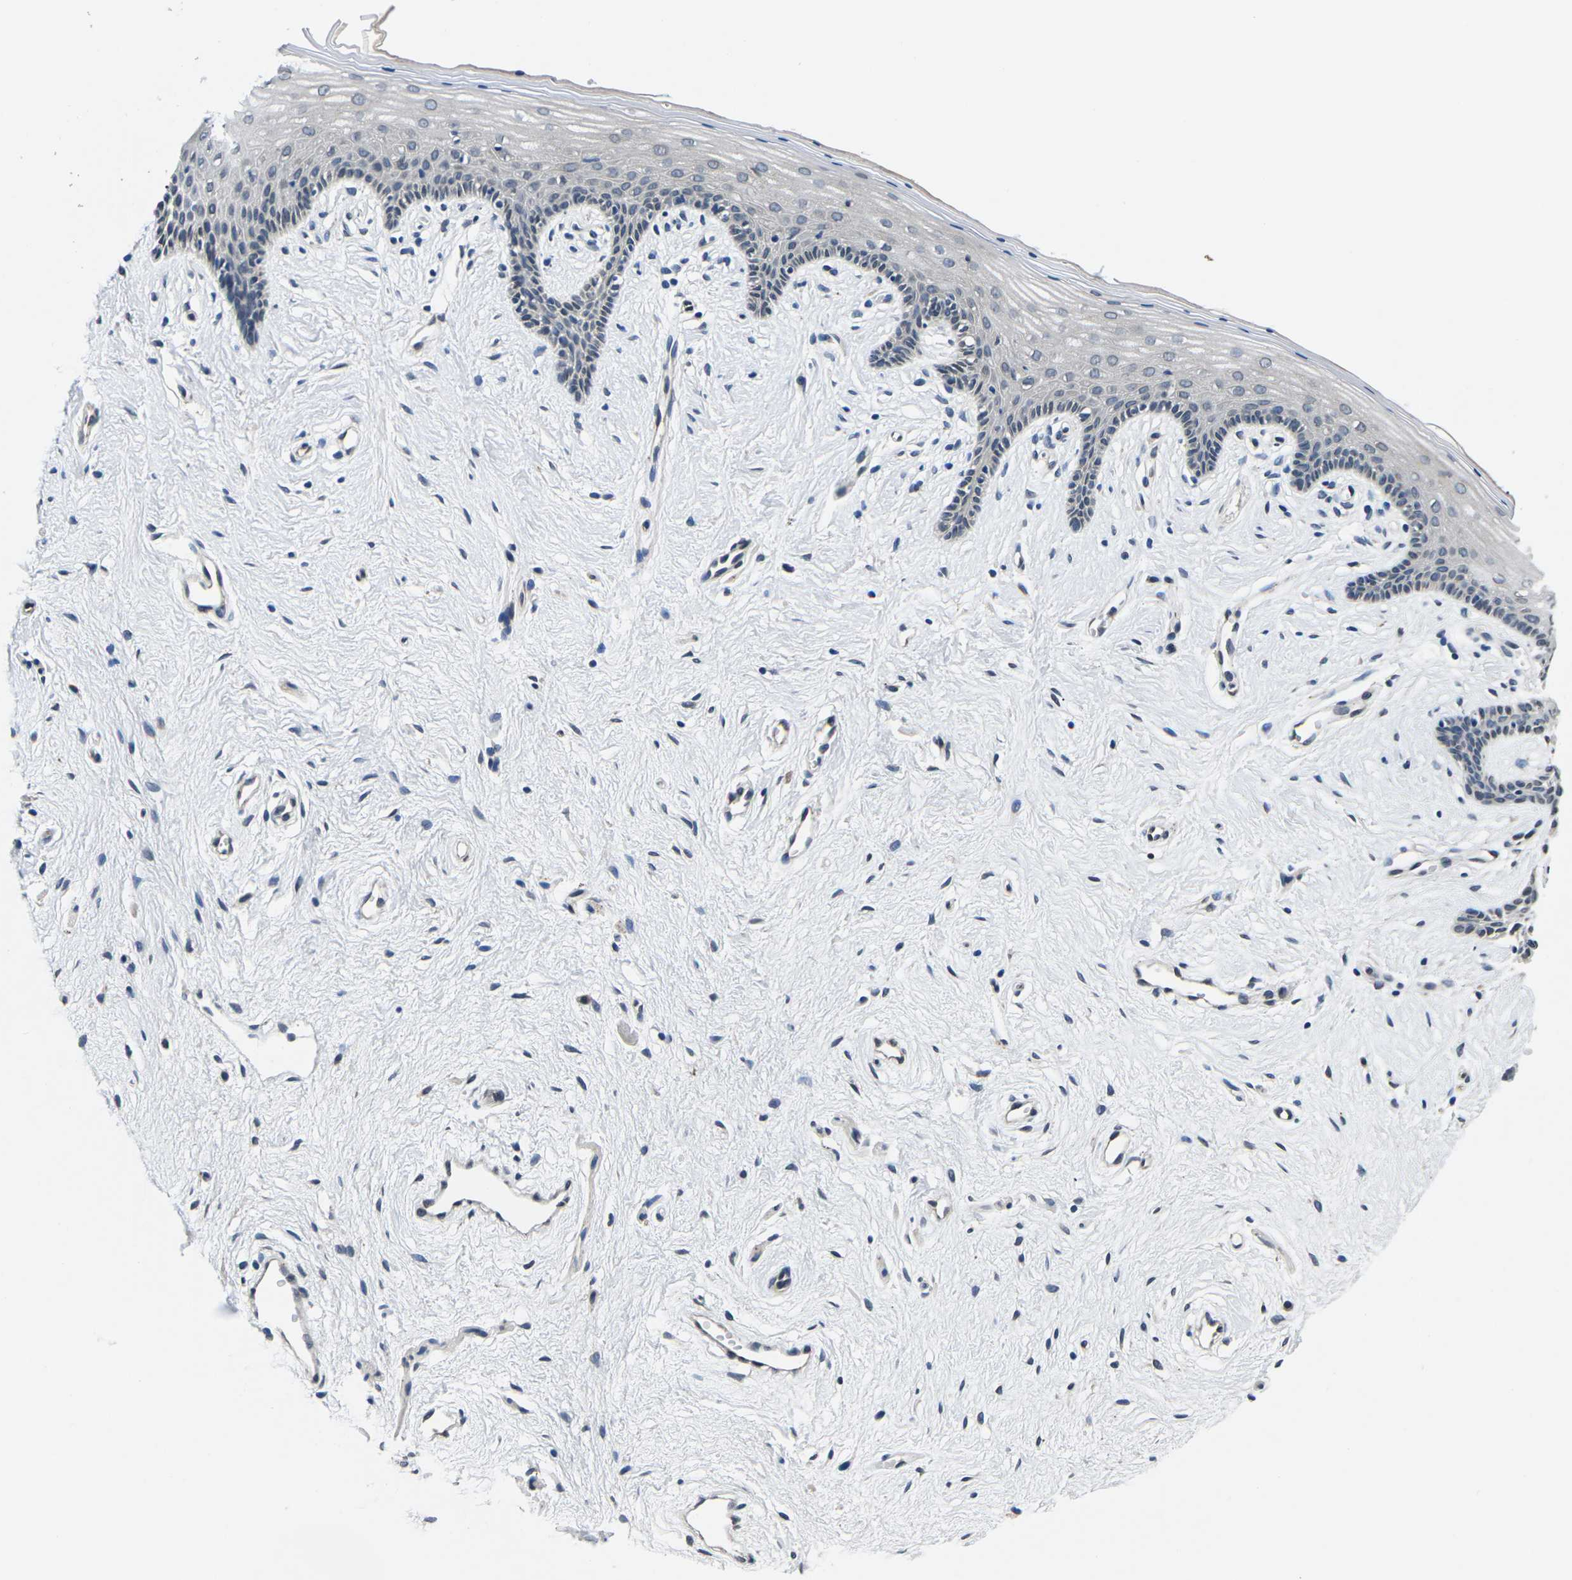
{"staining": {"intensity": "negative", "quantity": "none", "location": "none"}, "tissue": "vagina", "cell_type": "Squamous epithelial cells", "image_type": "normal", "snomed": [{"axis": "morphology", "description": "Normal tissue, NOS"}, {"axis": "topography", "description": "Vagina"}], "caption": "This histopathology image is of unremarkable vagina stained with immunohistochemistry (IHC) to label a protein in brown with the nuclei are counter-stained blue. There is no positivity in squamous epithelial cells. Brightfield microscopy of immunohistochemistry stained with DAB (brown) and hematoxylin (blue), captured at high magnification.", "gene": "SNX10", "patient": {"sex": "female", "age": 44}}